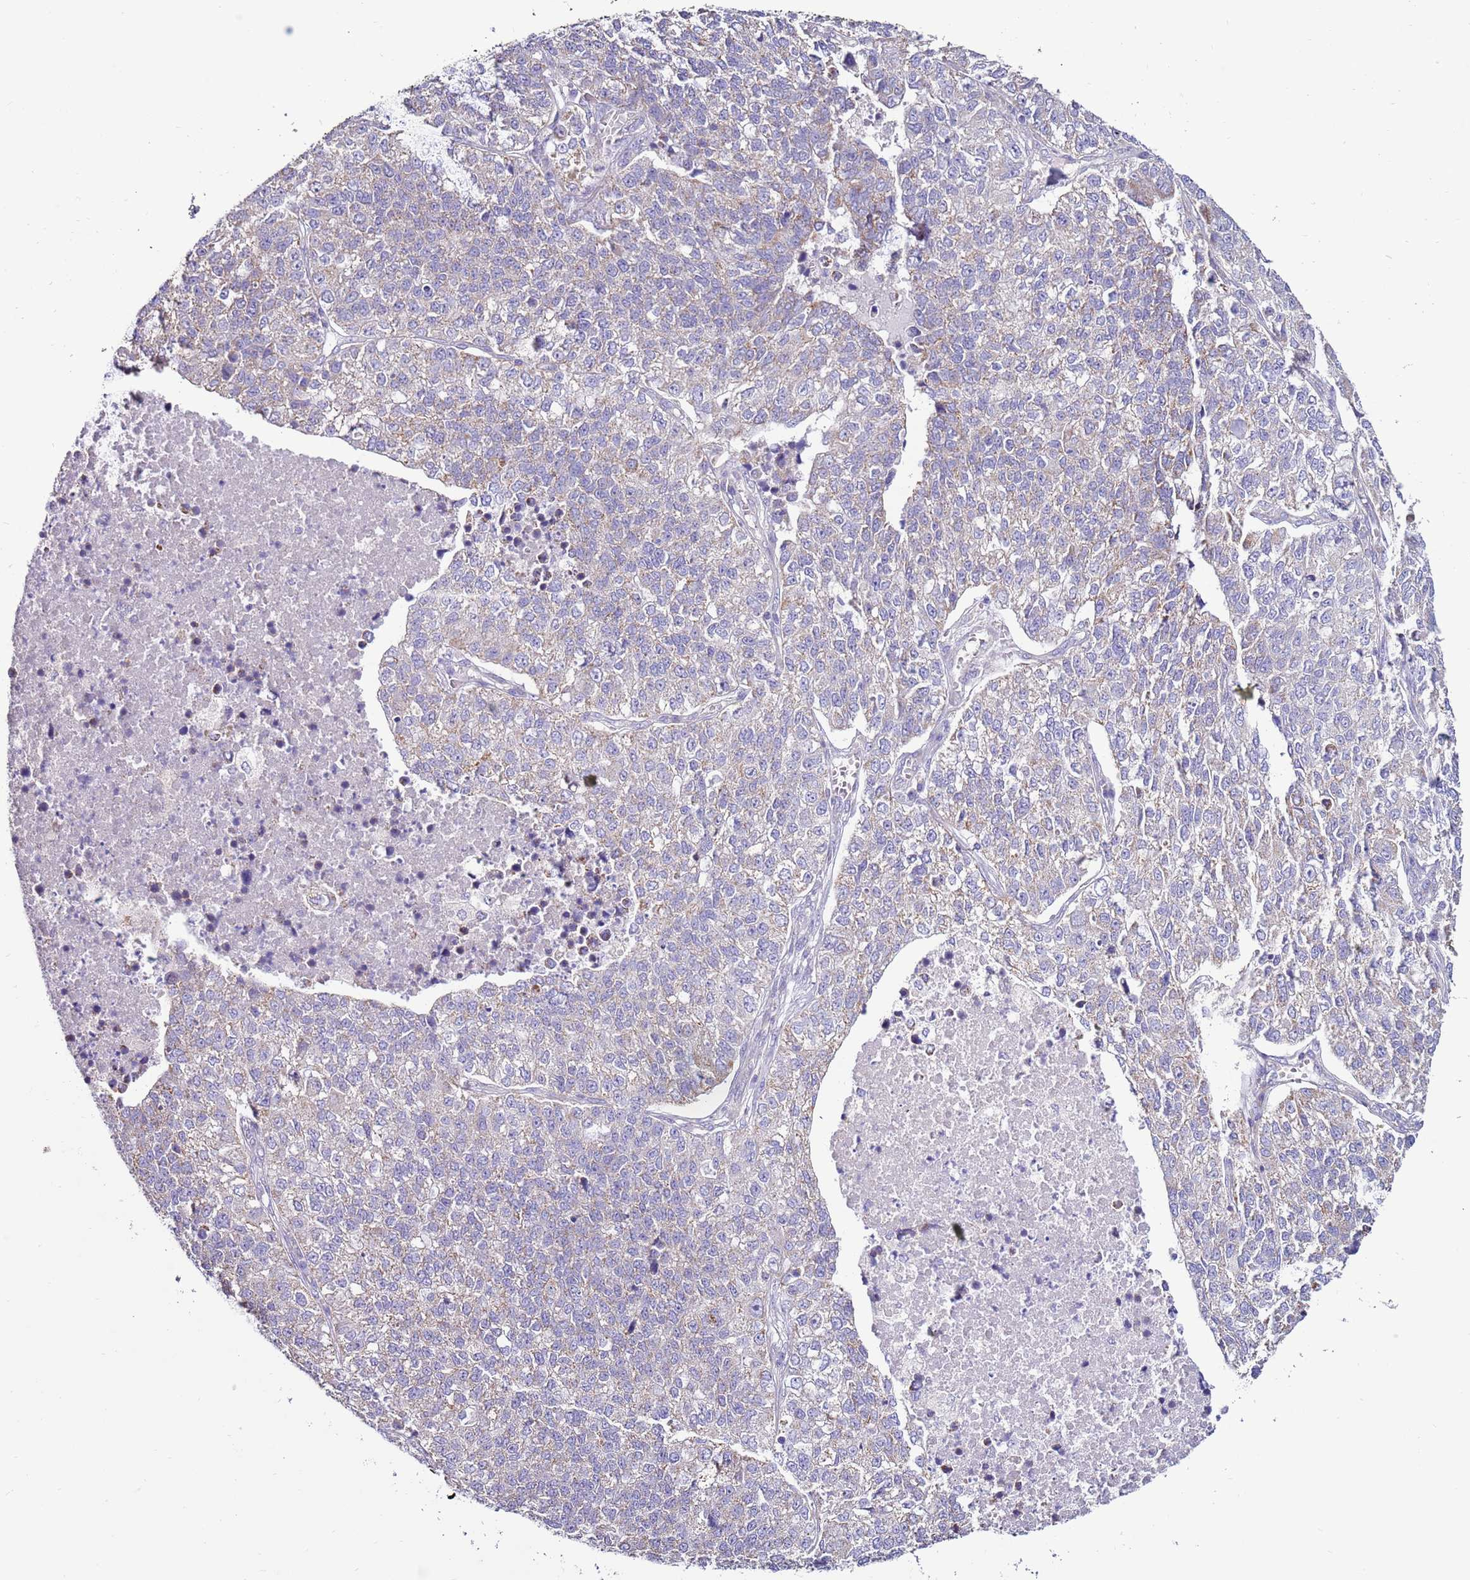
{"staining": {"intensity": "negative", "quantity": "none", "location": "none"}, "tissue": "lung cancer", "cell_type": "Tumor cells", "image_type": "cancer", "snomed": [{"axis": "morphology", "description": "Adenocarcinoma, NOS"}, {"axis": "topography", "description": "Lung"}], "caption": "Tumor cells show no significant protein expression in lung cancer. (DAB immunohistochemistry (IHC) visualized using brightfield microscopy, high magnification).", "gene": "TRAPPC4", "patient": {"sex": "male", "age": 49}}